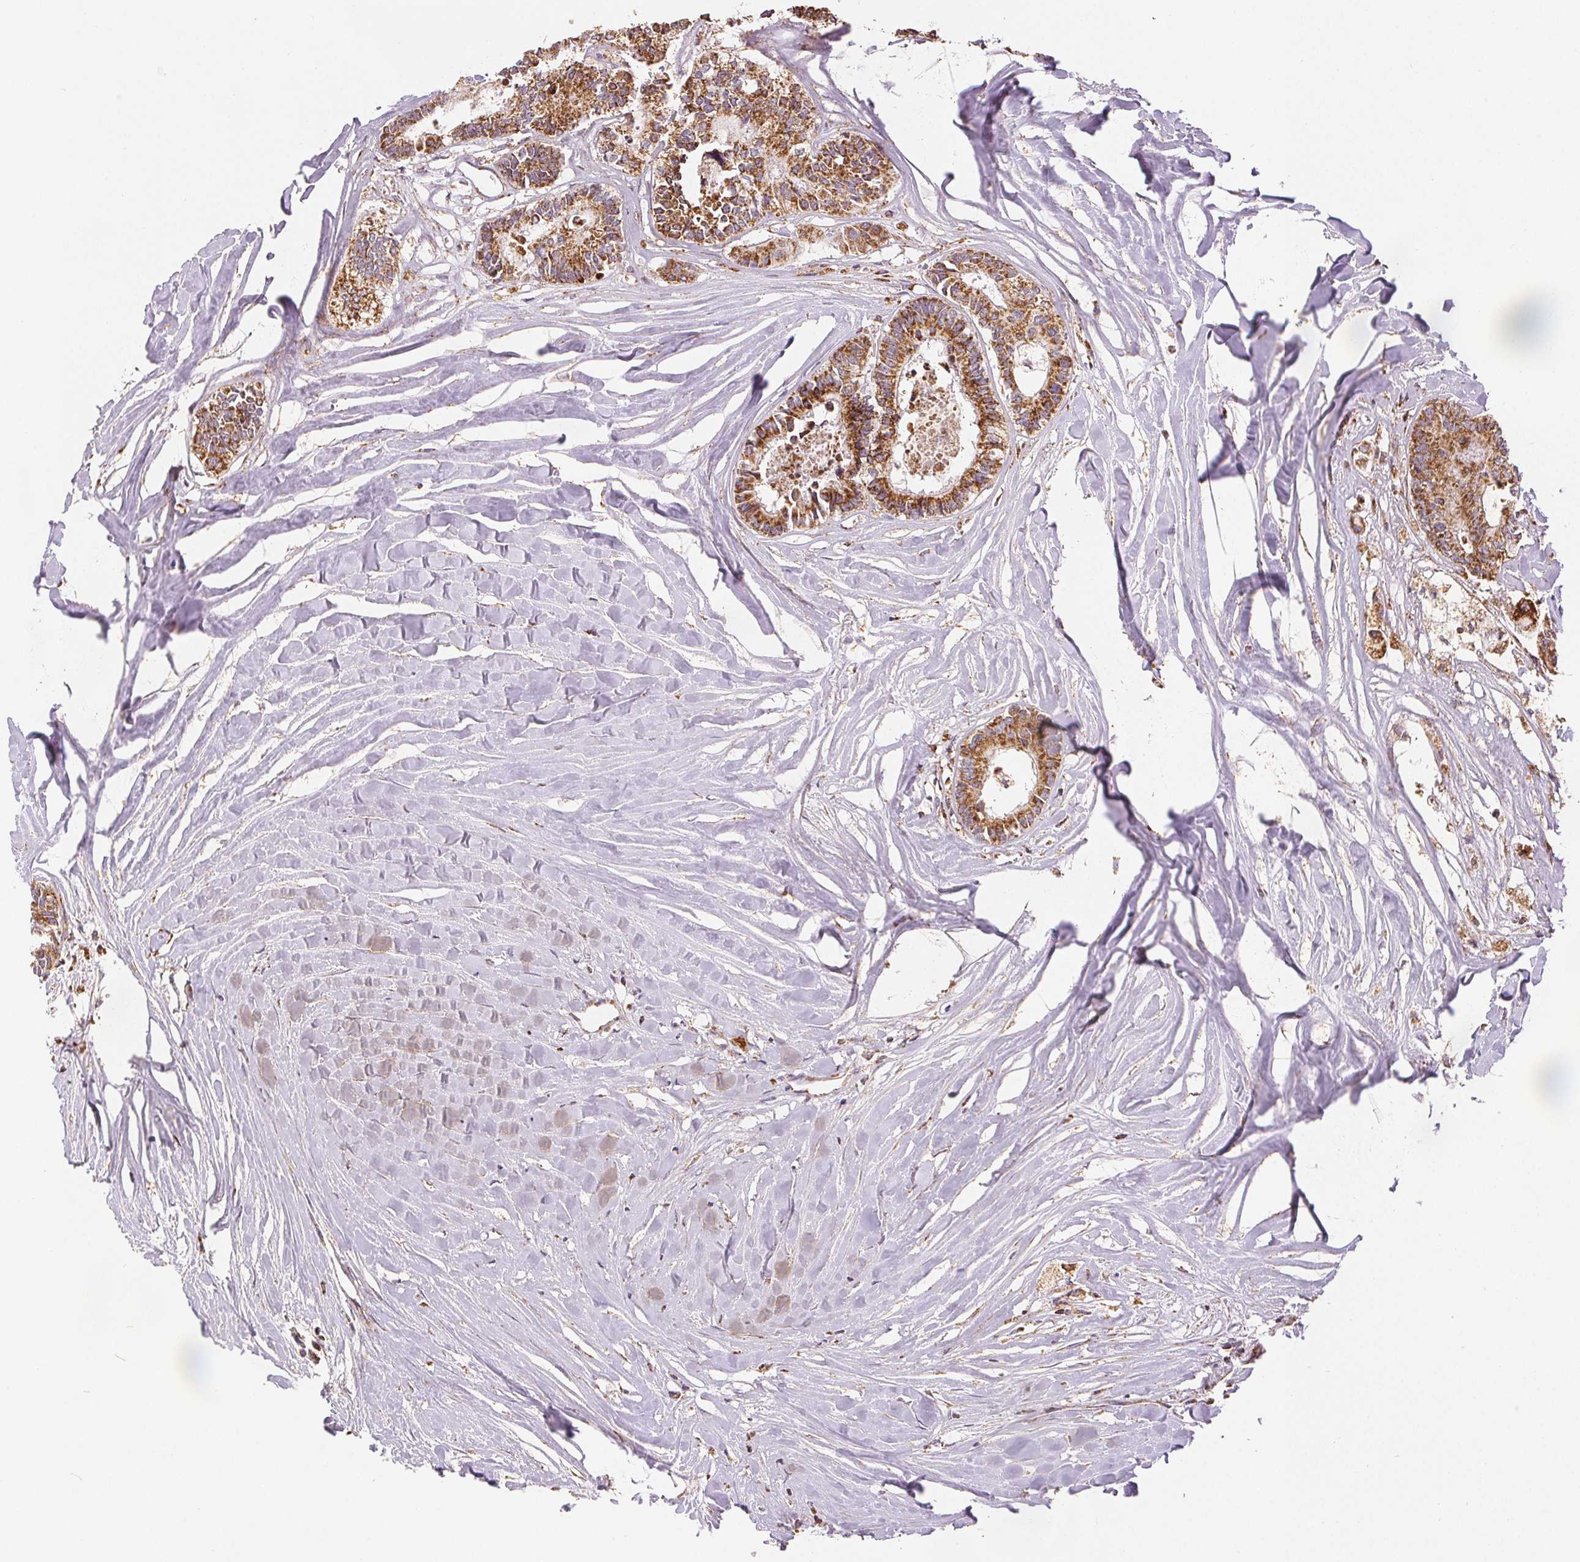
{"staining": {"intensity": "strong", "quantity": ">75%", "location": "cytoplasmic/membranous"}, "tissue": "colorectal cancer", "cell_type": "Tumor cells", "image_type": "cancer", "snomed": [{"axis": "morphology", "description": "Adenocarcinoma, NOS"}, {"axis": "topography", "description": "Colon"}, {"axis": "topography", "description": "Rectum"}], "caption": "This is an image of immunohistochemistry (IHC) staining of colorectal adenocarcinoma, which shows strong positivity in the cytoplasmic/membranous of tumor cells.", "gene": "SDHB", "patient": {"sex": "male", "age": 57}}